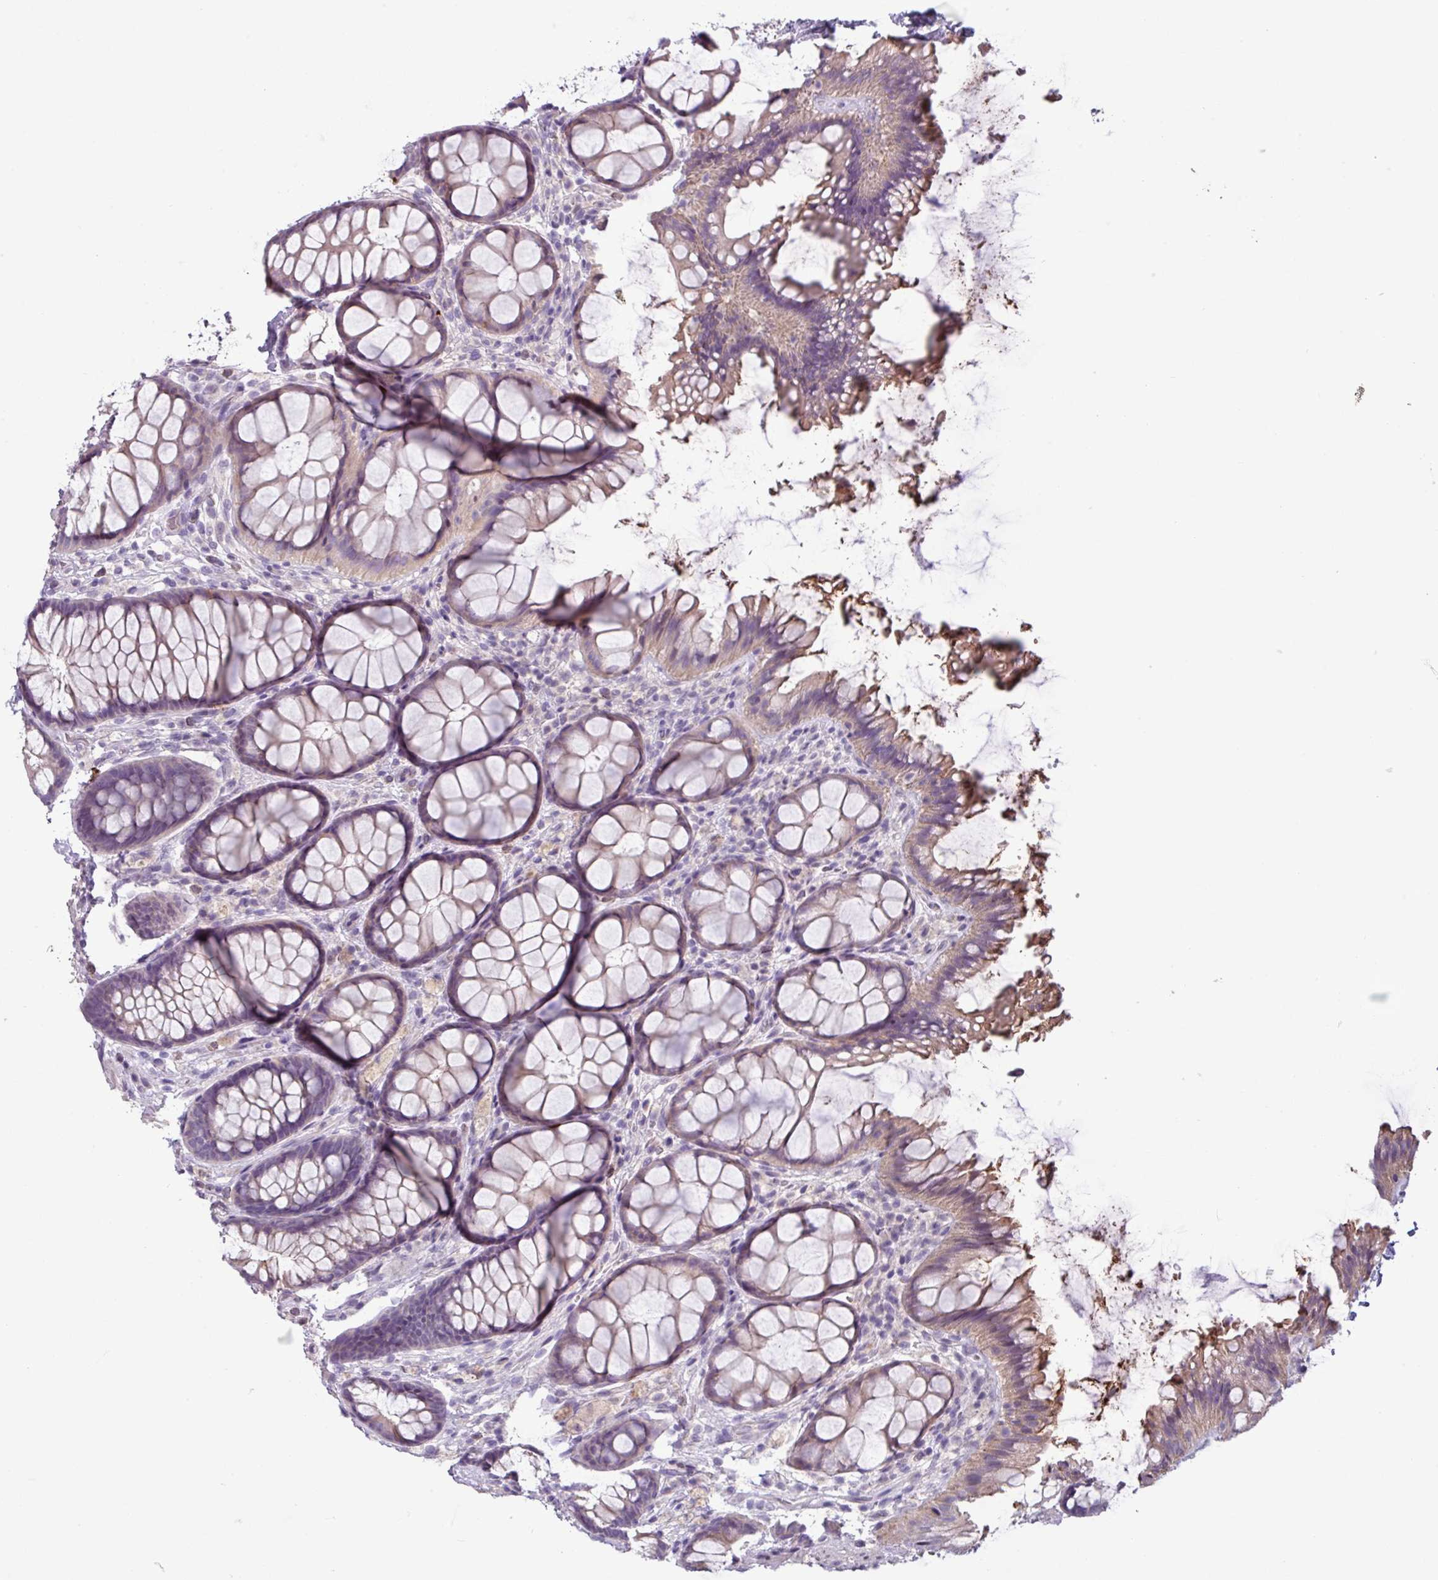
{"staining": {"intensity": "moderate", "quantity": "25%-75%", "location": "cytoplasmic/membranous"}, "tissue": "rectum", "cell_type": "Glandular cells", "image_type": "normal", "snomed": [{"axis": "morphology", "description": "Normal tissue, NOS"}, {"axis": "topography", "description": "Rectum"}], "caption": "Immunohistochemistry (IHC) micrograph of benign human rectum stained for a protein (brown), which shows medium levels of moderate cytoplasmic/membranous expression in about 25%-75% of glandular cells.", "gene": "PNLDC1", "patient": {"sex": "female", "age": 67}}